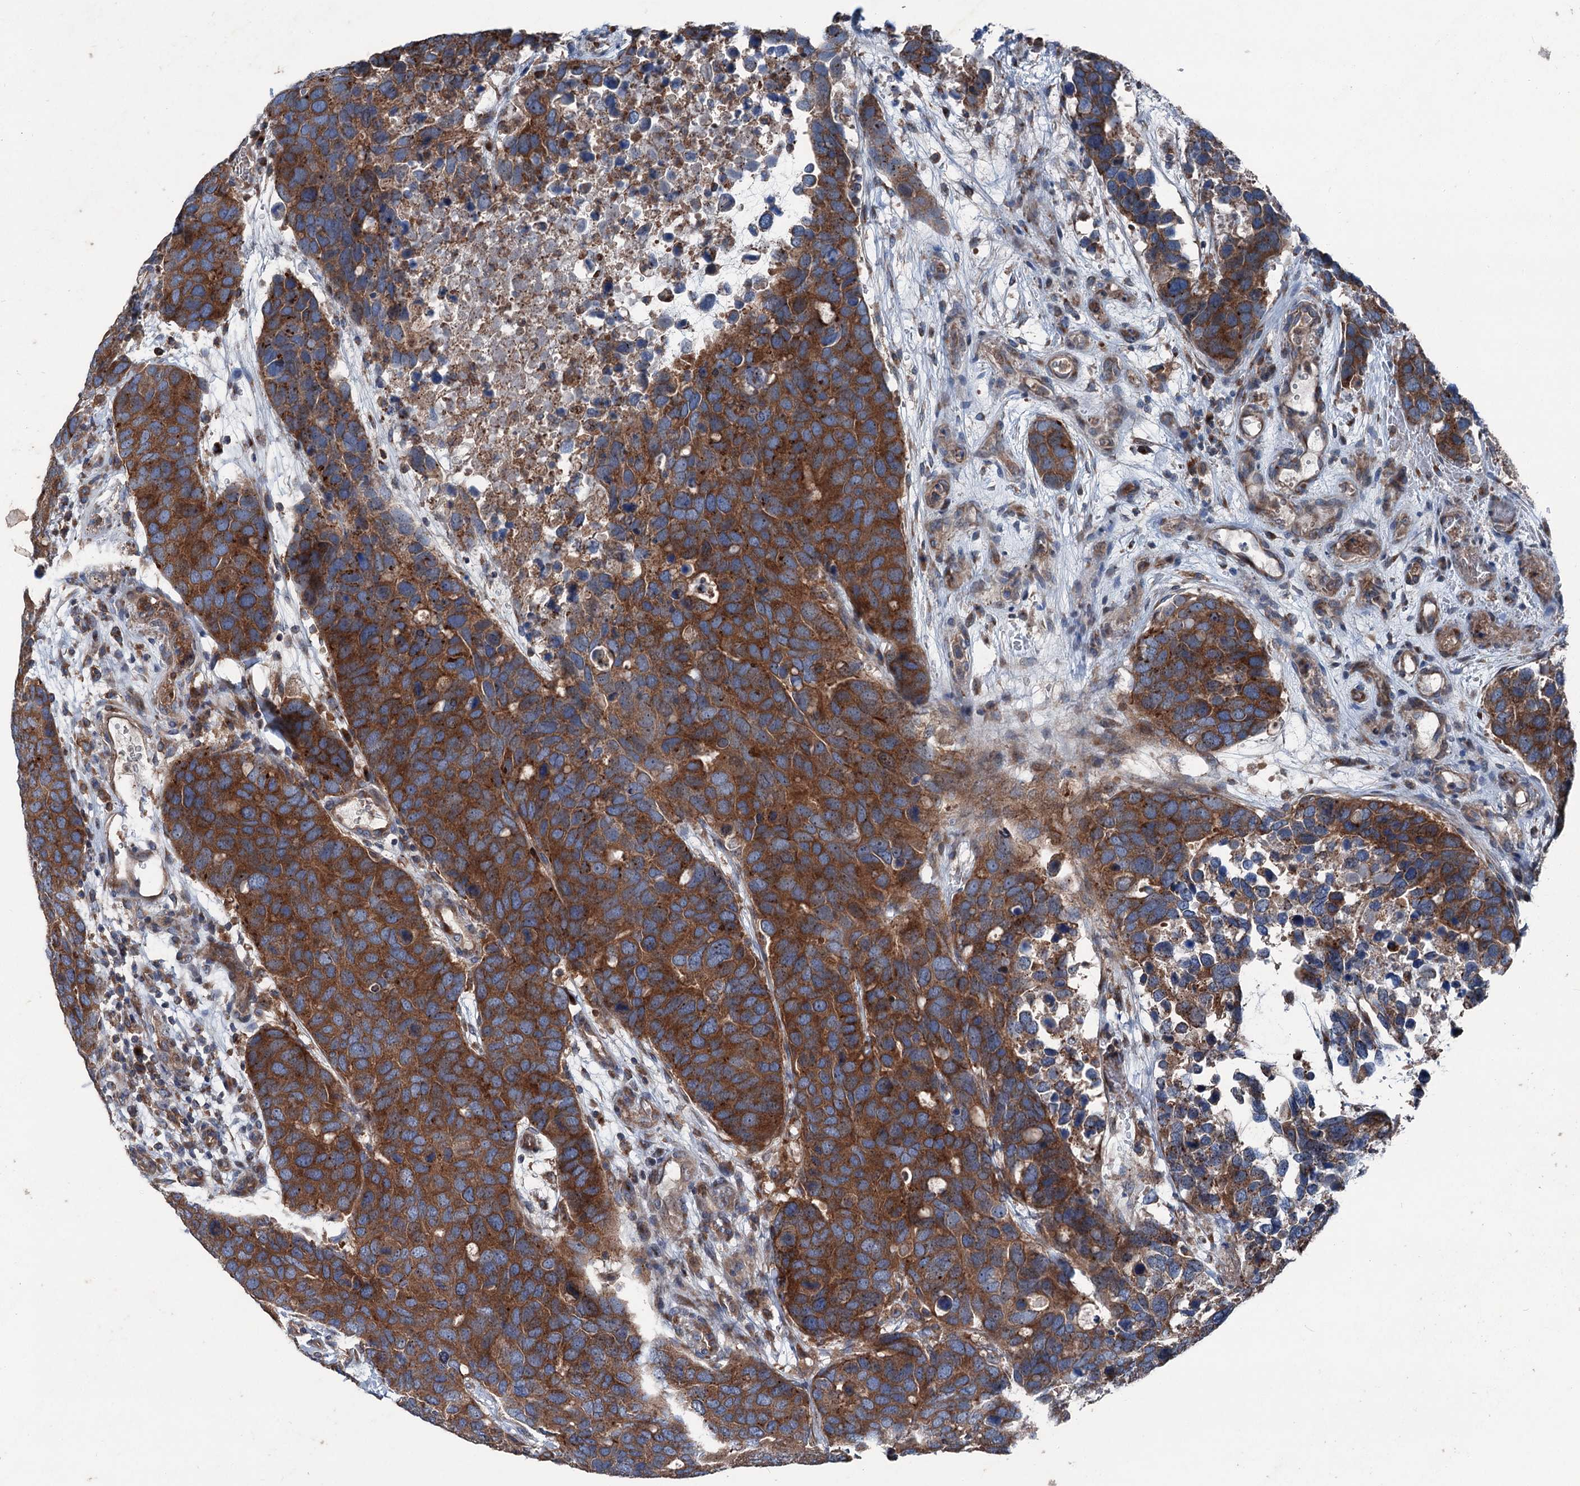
{"staining": {"intensity": "strong", "quantity": ">75%", "location": "cytoplasmic/membranous"}, "tissue": "breast cancer", "cell_type": "Tumor cells", "image_type": "cancer", "snomed": [{"axis": "morphology", "description": "Duct carcinoma"}, {"axis": "topography", "description": "Breast"}], "caption": "Breast cancer was stained to show a protein in brown. There is high levels of strong cytoplasmic/membranous staining in approximately >75% of tumor cells.", "gene": "RUFY1", "patient": {"sex": "female", "age": 83}}